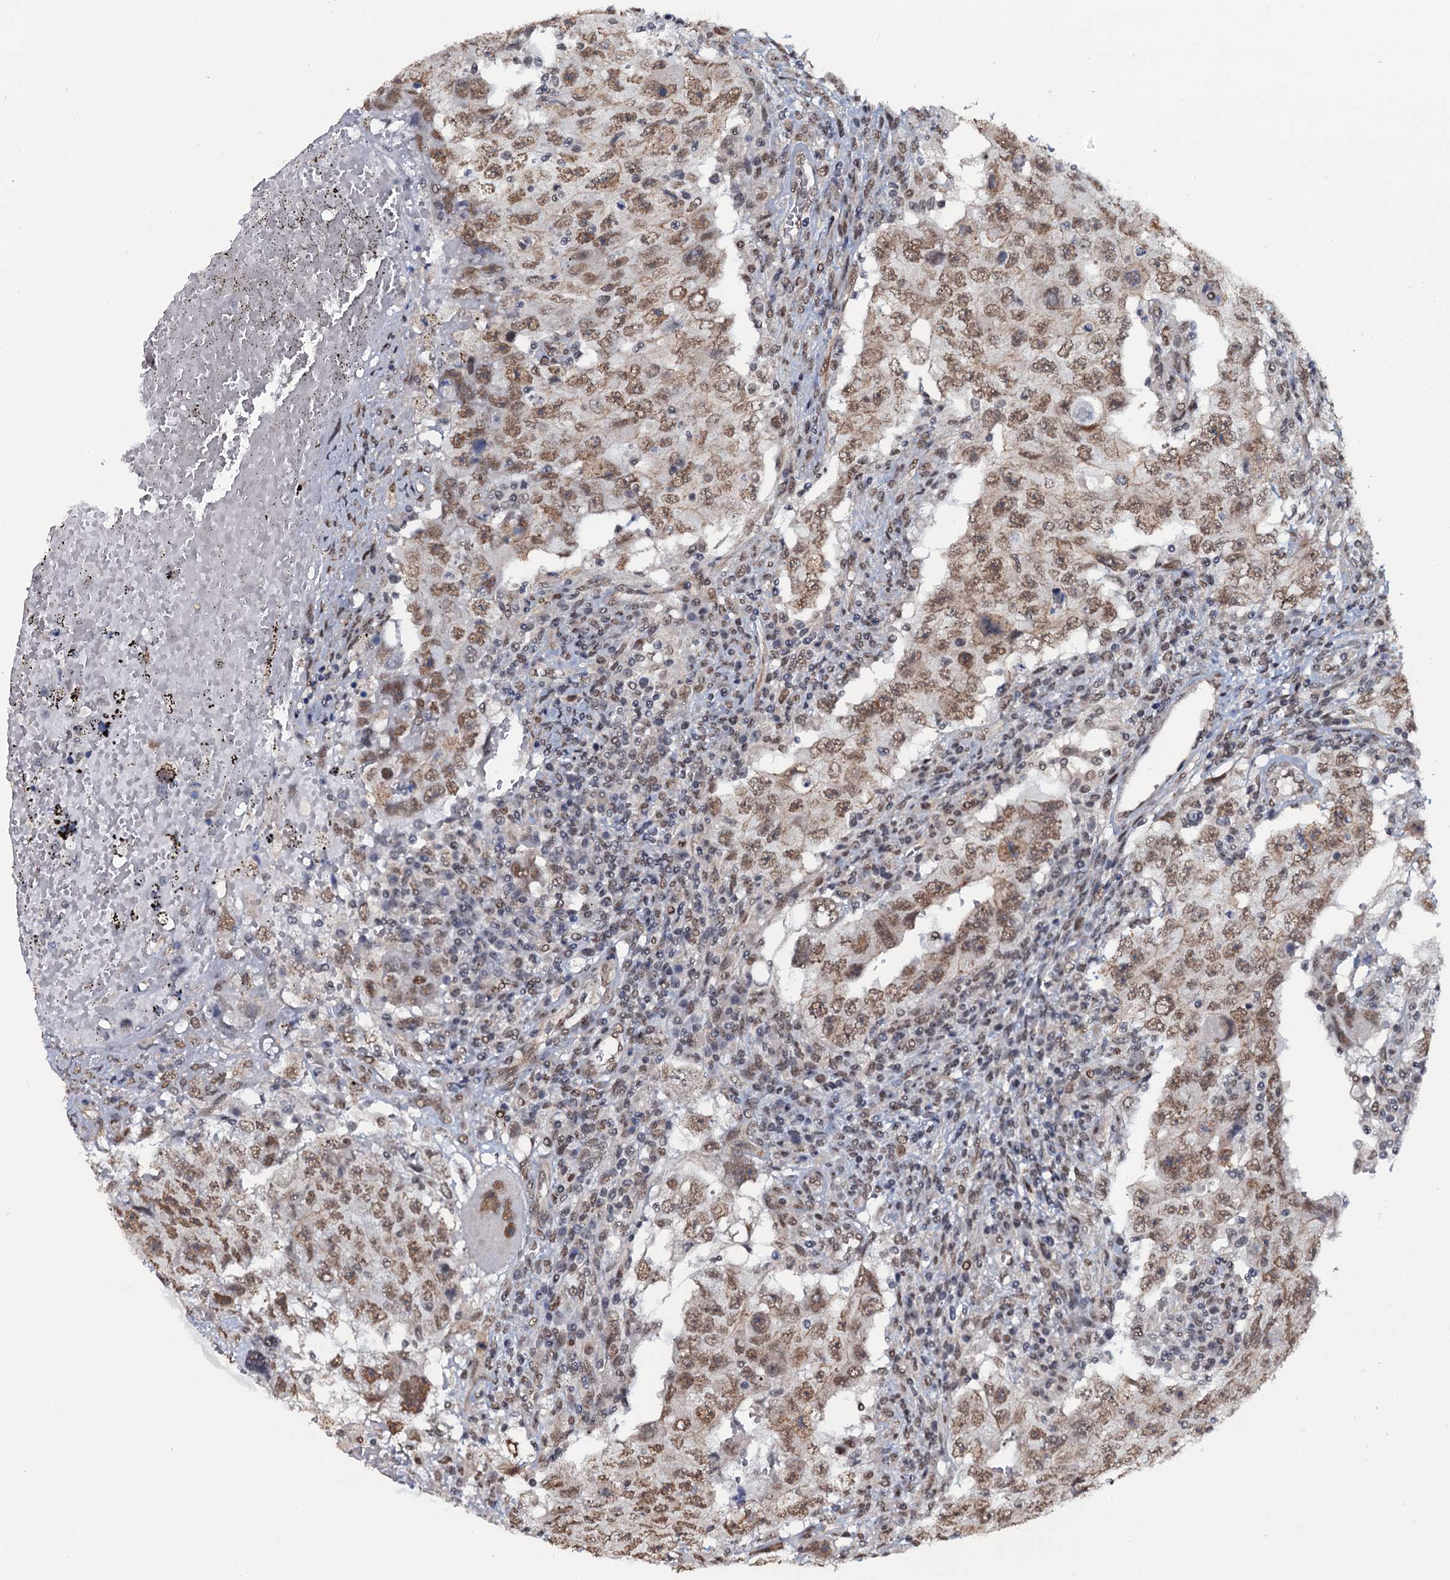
{"staining": {"intensity": "moderate", "quantity": ">75%", "location": "nuclear"}, "tissue": "testis cancer", "cell_type": "Tumor cells", "image_type": "cancer", "snomed": [{"axis": "morphology", "description": "Carcinoma, Embryonal, NOS"}, {"axis": "topography", "description": "Testis"}], "caption": "Protein expression analysis of testis cancer (embryonal carcinoma) displays moderate nuclear expression in approximately >75% of tumor cells. (DAB (3,3'-diaminobenzidine) IHC, brown staining for protein, blue staining for nuclei).", "gene": "SH2D4B", "patient": {"sex": "male", "age": 26}}